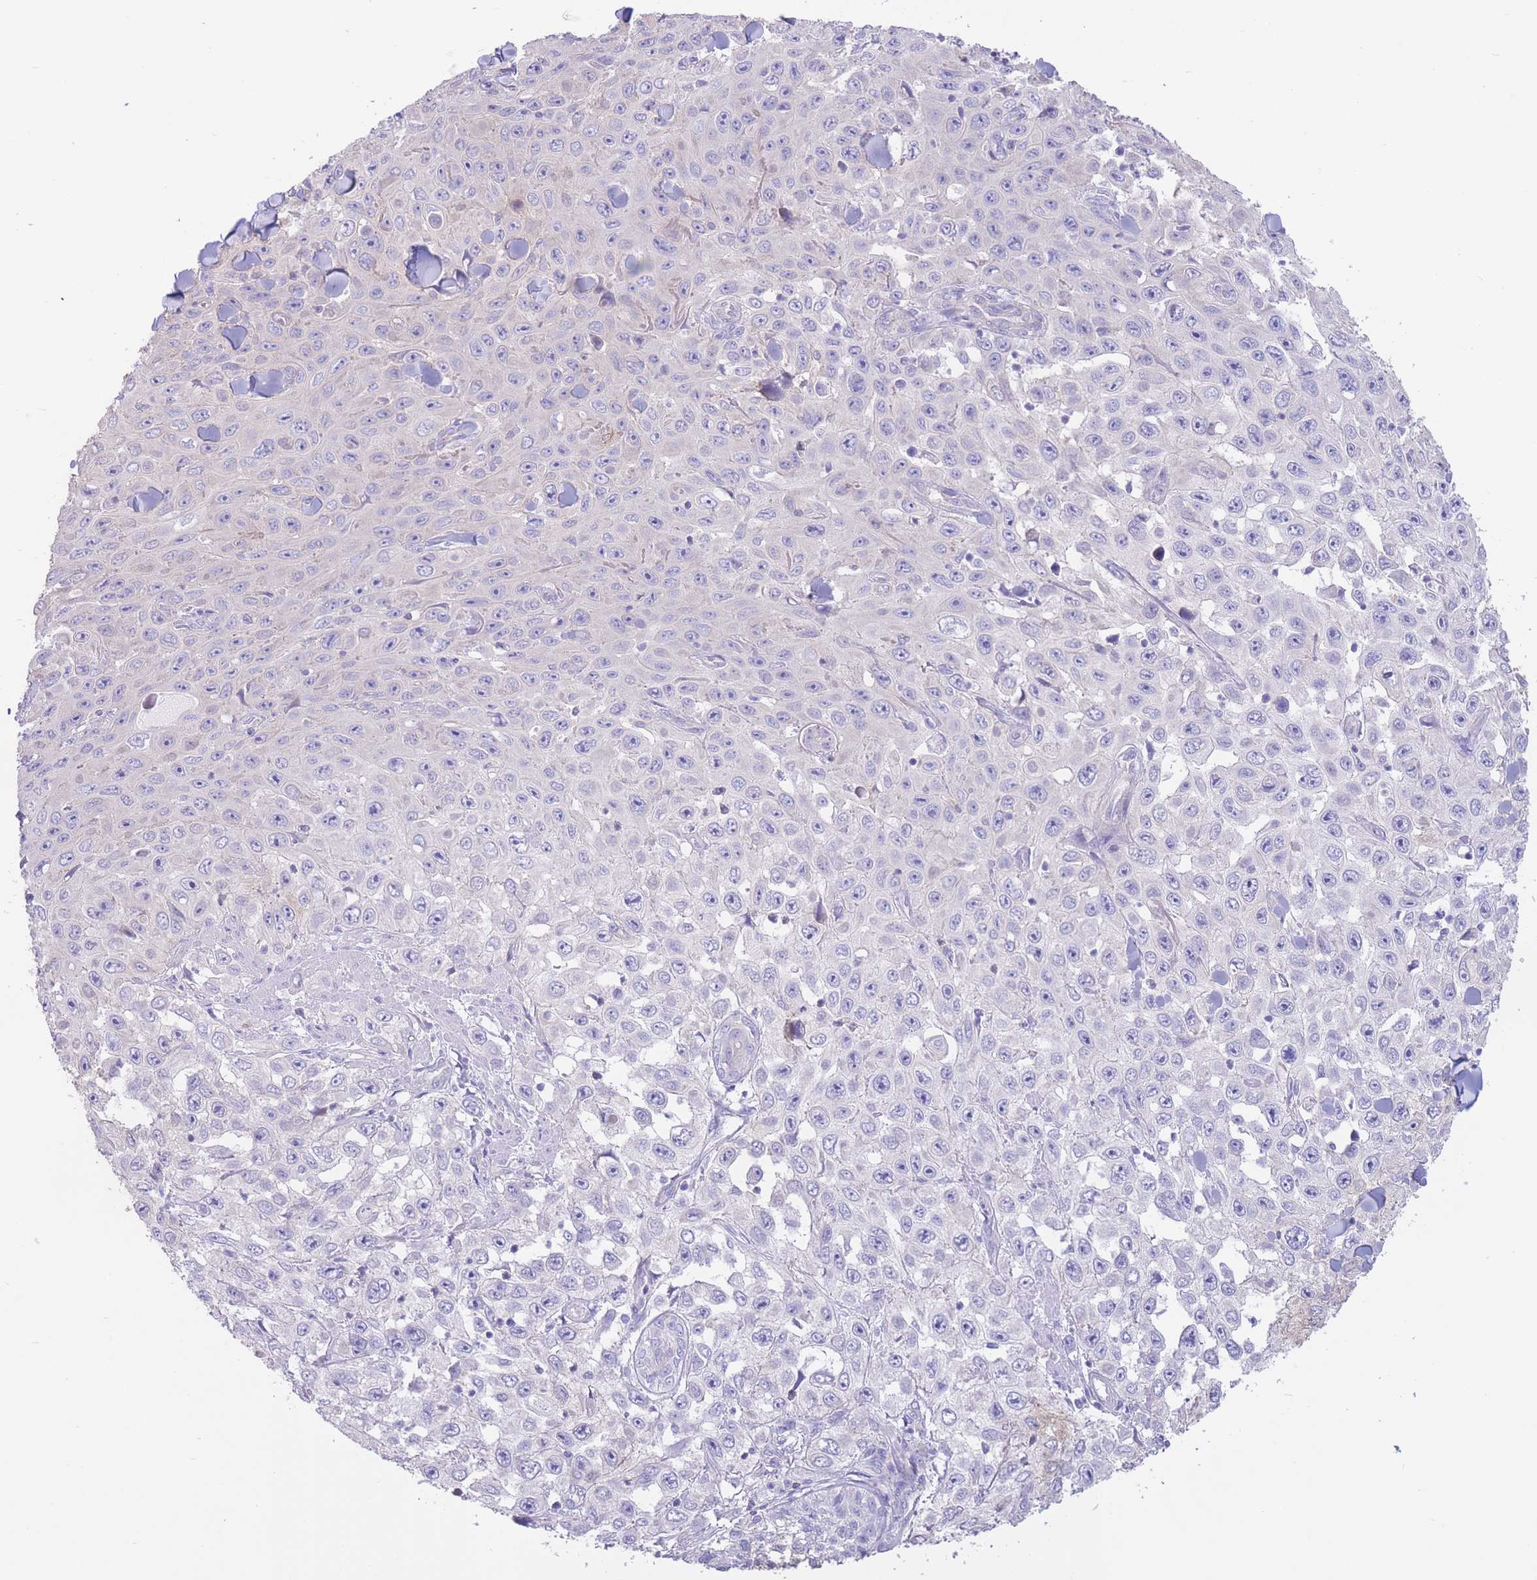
{"staining": {"intensity": "negative", "quantity": "none", "location": "none"}, "tissue": "skin cancer", "cell_type": "Tumor cells", "image_type": "cancer", "snomed": [{"axis": "morphology", "description": "Squamous cell carcinoma, NOS"}, {"axis": "topography", "description": "Skin"}], "caption": "DAB (3,3'-diaminobenzidine) immunohistochemical staining of skin cancer (squamous cell carcinoma) reveals no significant expression in tumor cells.", "gene": "ALS2CL", "patient": {"sex": "male", "age": 82}}